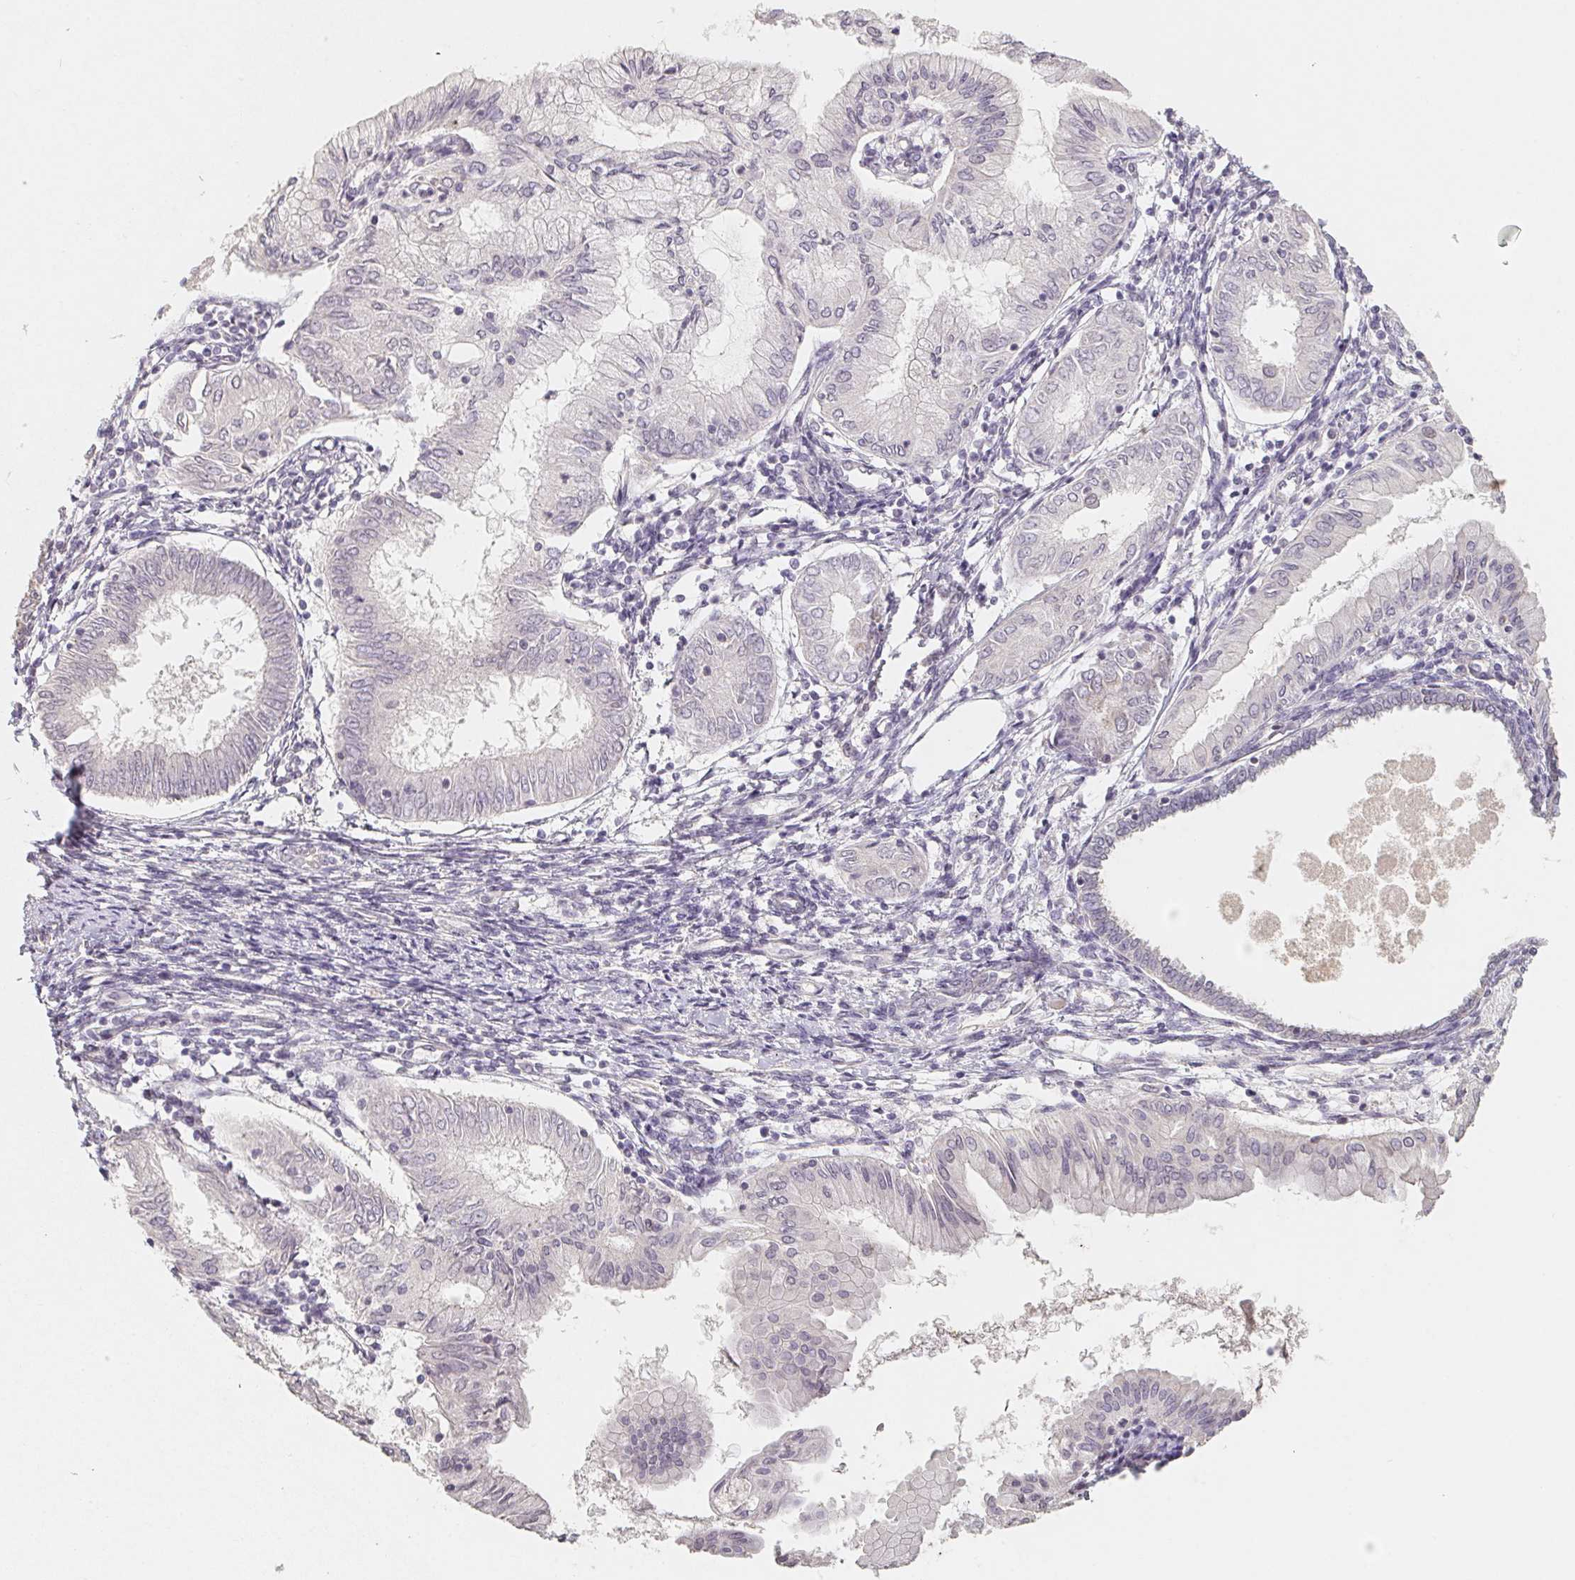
{"staining": {"intensity": "negative", "quantity": "none", "location": "none"}, "tissue": "endometrial cancer", "cell_type": "Tumor cells", "image_type": "cancer", "snomed": [{"axis": "morphology", "description": "Adenocarcinoma, NOS"}, {"axis": "topography", "description": "Endometrium"}], "caption": "The histopathology image demonstrates no significant expression in tumor cells of endometrial cancer.", "gene": "SOAT1", "patient": {"sex": "female", "age": 68}}